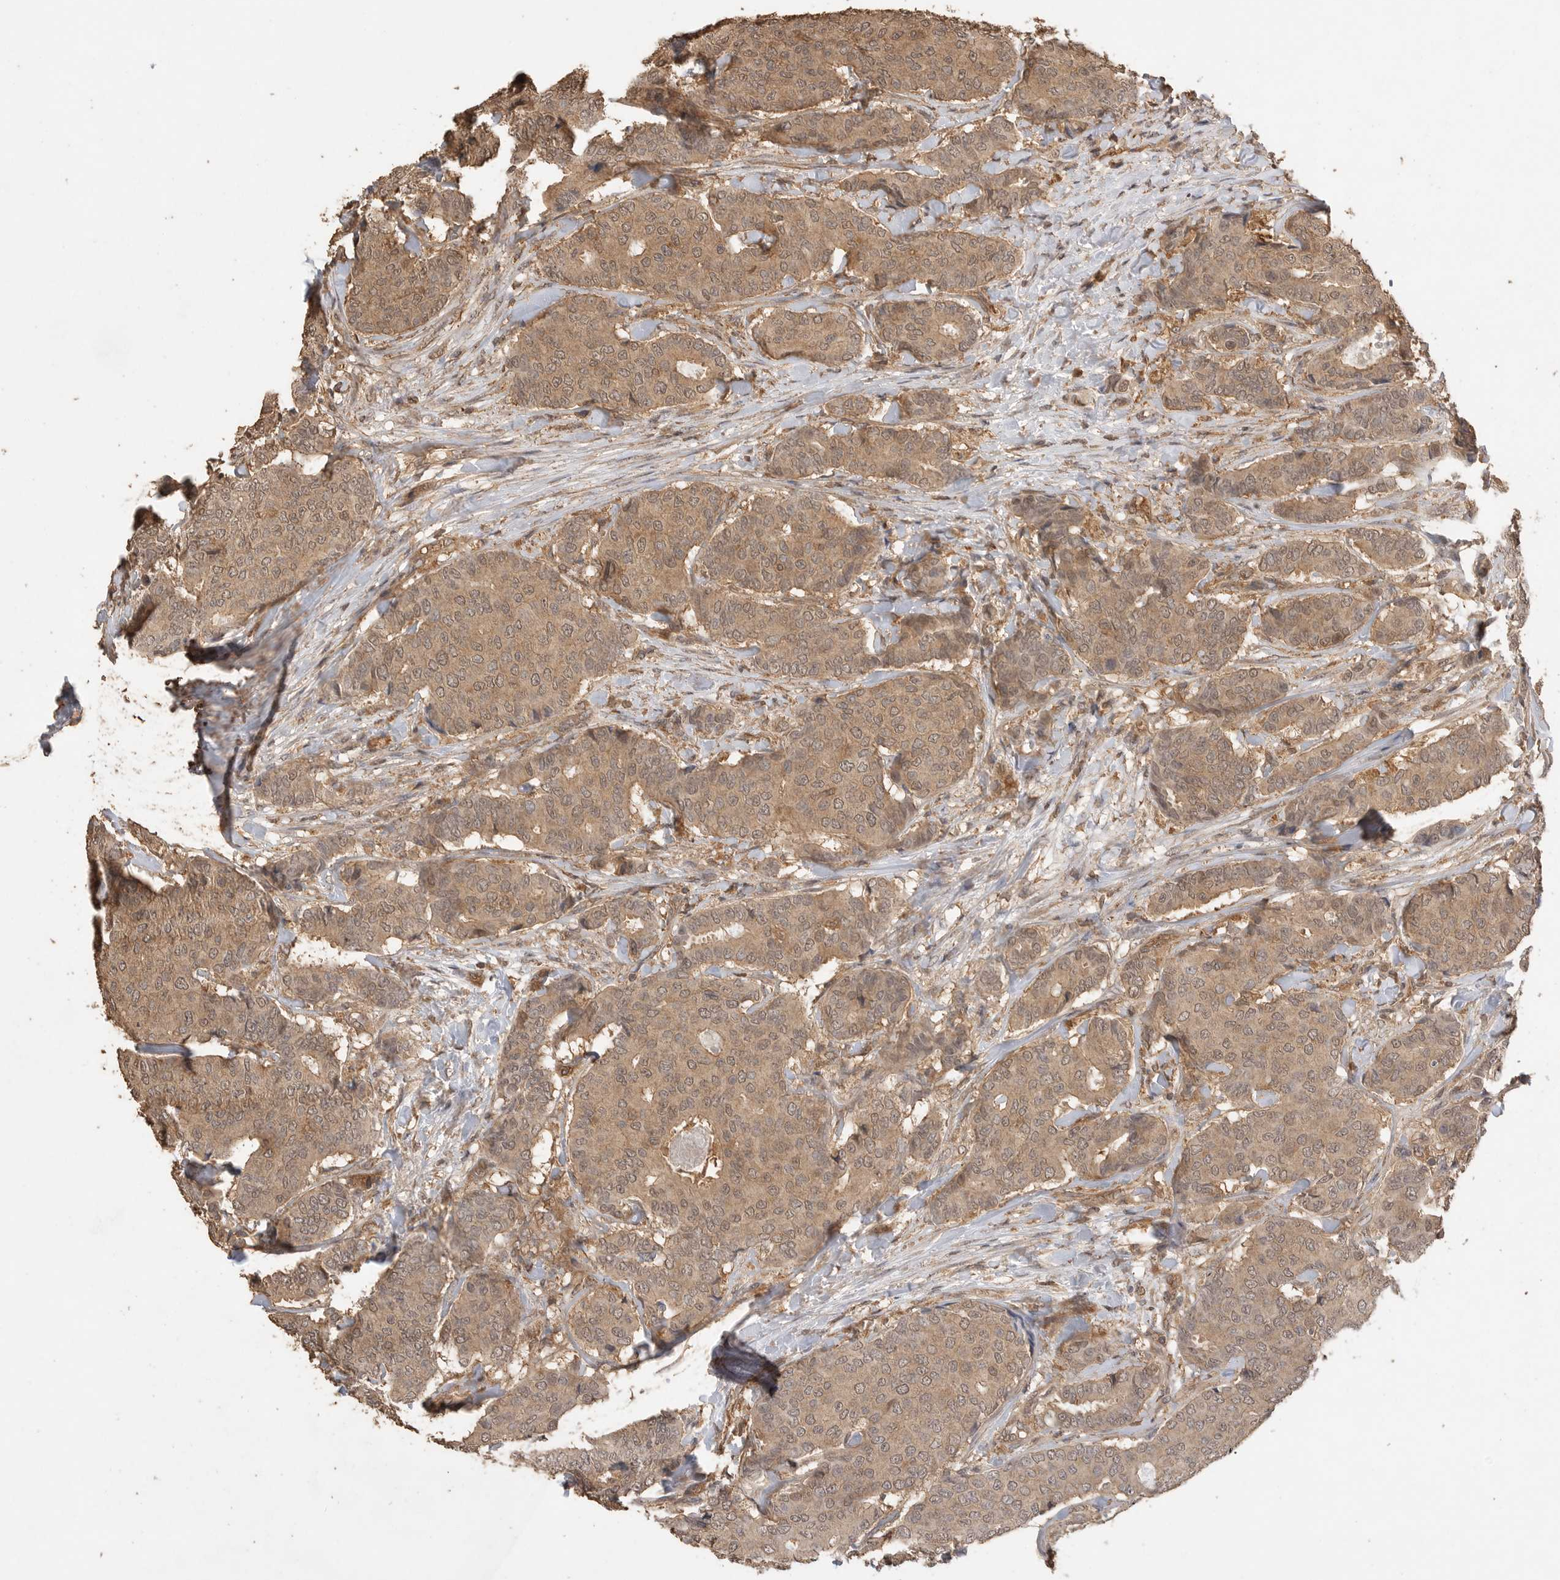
{"staining": {"intensity": "moderate", "quantity": ">75%", "location": "cytoplasmic/membranous,nuclear"}, "tissue": "breast cancer", "cell_type": "Tumor cells", "image_type": "cancer", "snomed": [{"axis": "morphology", "description": "Duct carcinoma"}, {"axis": "topography", "description": "Breast"}], "caption": "Breast cancer stained with a protein marker displays moderate staining in tumor cells.", "gene": "MAP2K1", "patient": {"sex": "female", "age": 75}}